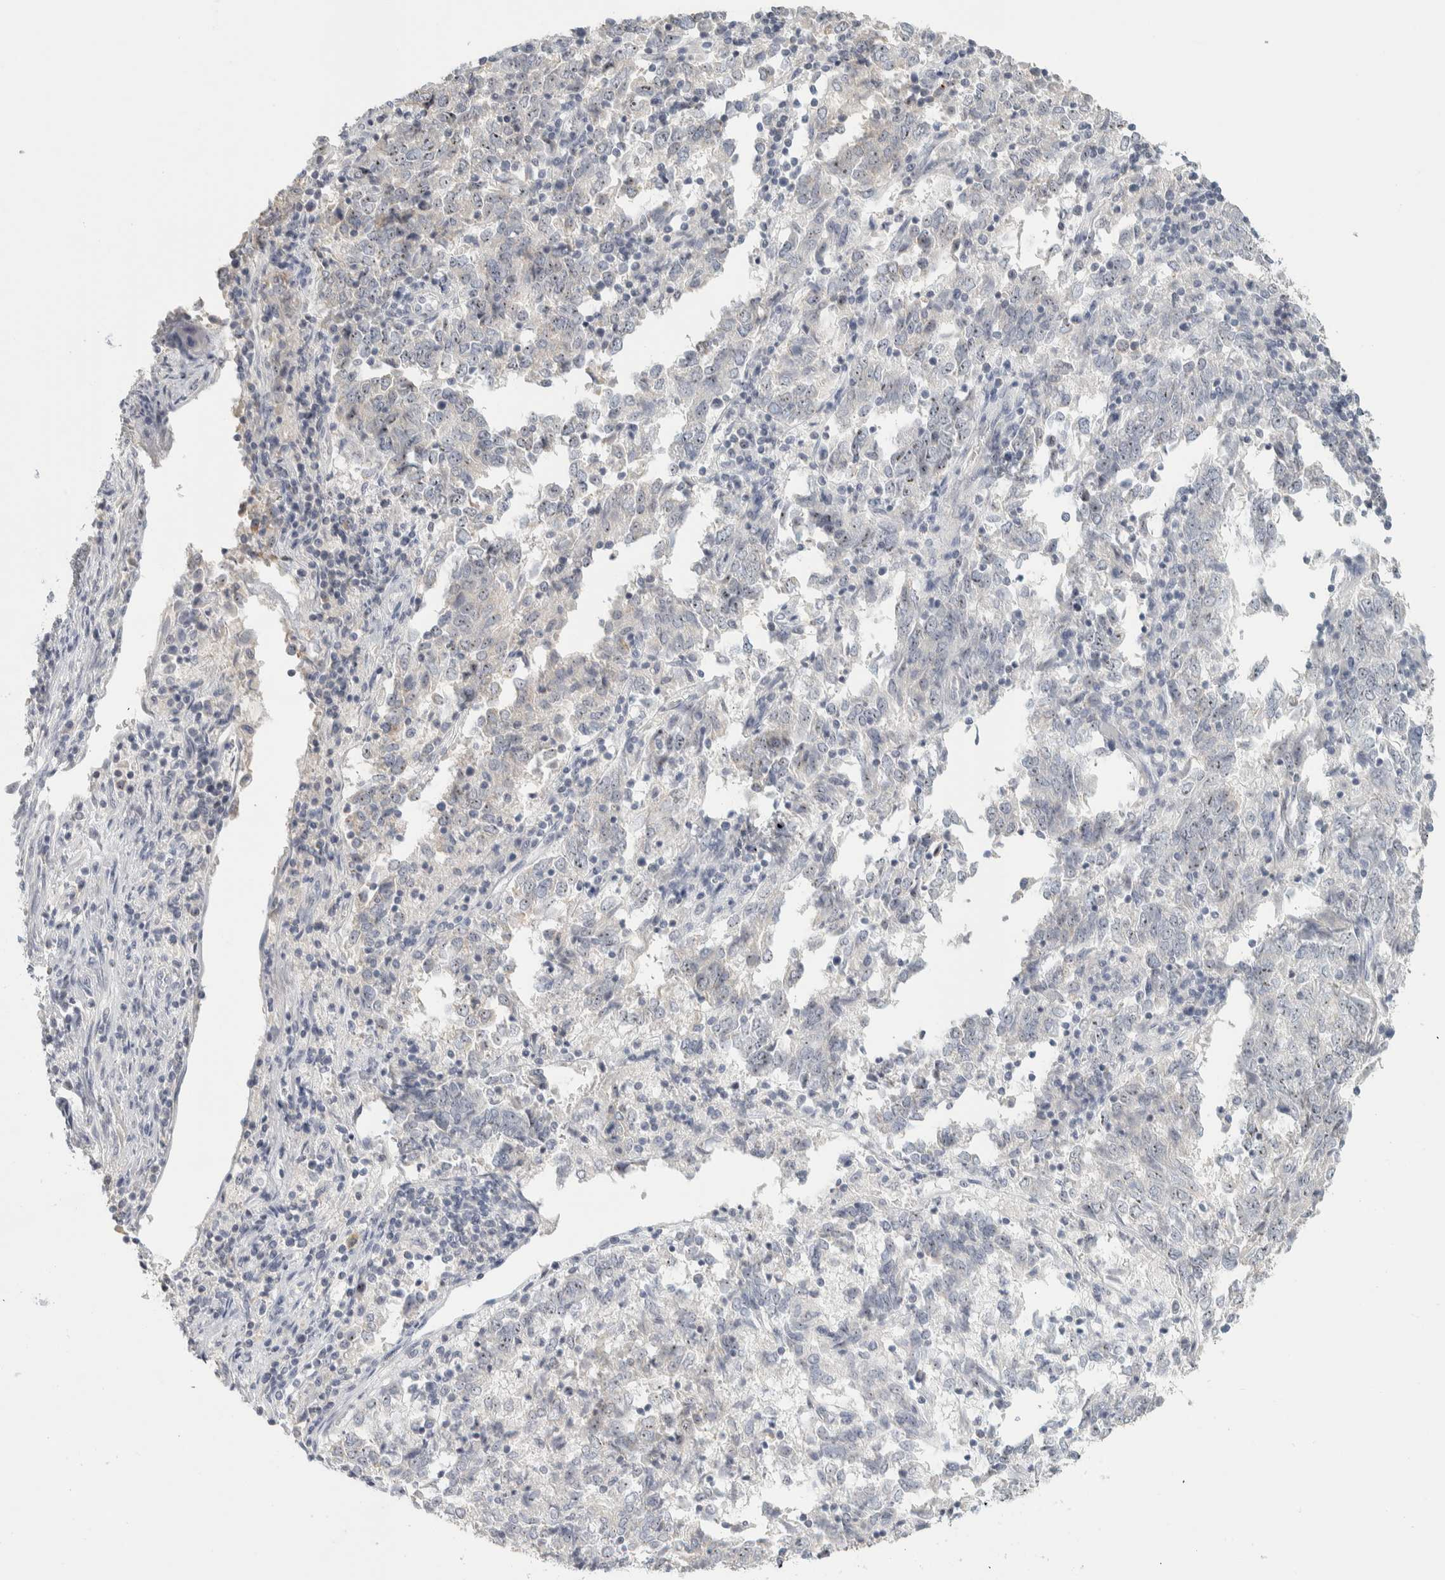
{"staining": {"intensity": "moderate", "quantity": ">75%", "location": "nuclear"}, "tissue": "endometrial cancer", "cell_type": "Tumor cells", "image_type": "cancer", "snomed": [{"axis": "morphology", "description": "Adenocarcinoma, NOS"}, {"axis": "topography", "description": "Endometrium"}], "caption": "High-magnification brightfield microscopy of adenocarcinoma (endometrial) stained with DAB (brown) and counterstained with hematoxylin (blue). tumor cells exhibit moderate nuclear expression is identified in approximately>75% of cells.", "gene": "DCXR", "patient": {"sex": "female", "age": 80}}